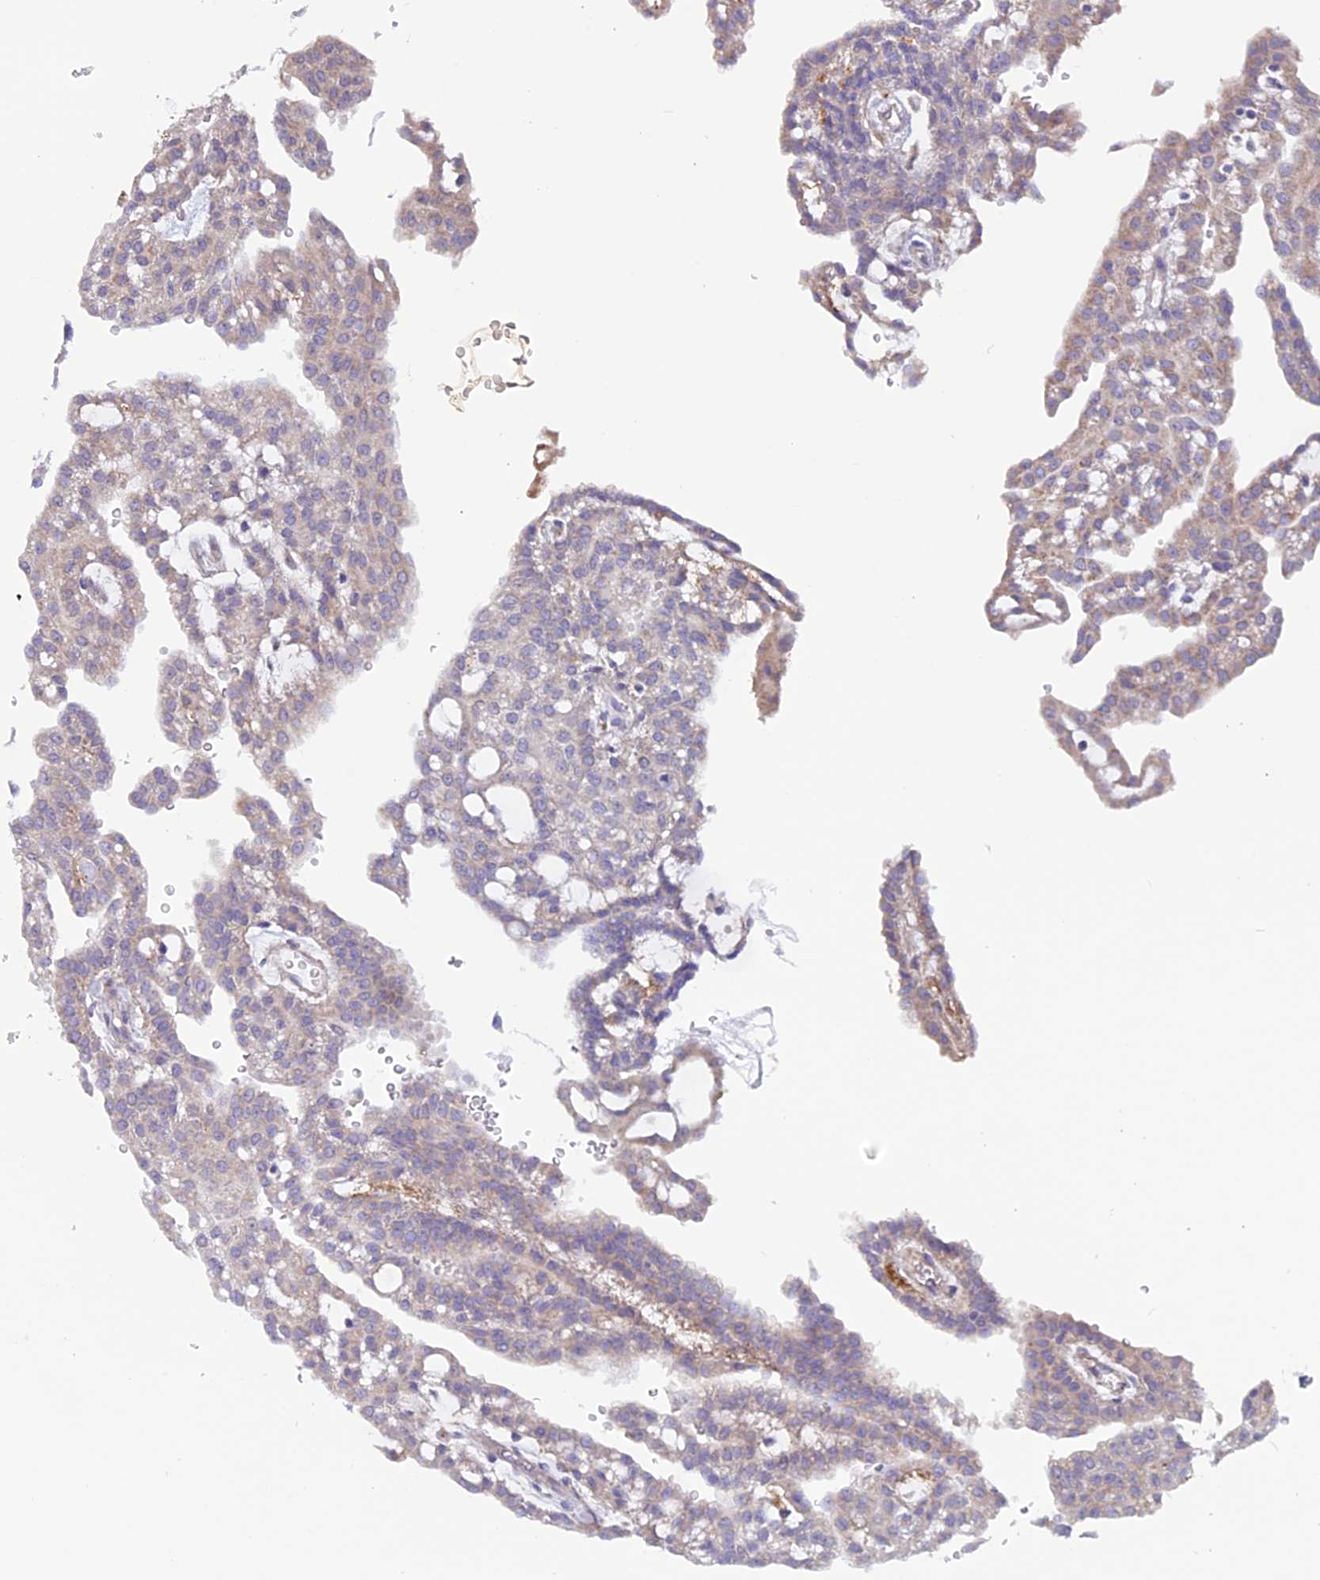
{"staining": {"intensity": "negative", "quantity": "none", "location": "none"}, "tissue": "renal cancer", "cell_type": "Tumor cells", "image_type": "cancer", "snomed": [{"axis": "morphology", "description": "Adenocarcinoma, NOS"}, {"axis": "topography", "description": "Kidney"}], "caption": "Human renal cancer (adenocarcinoma) stained for a protein using immunohistochemistry (IHC) displays no positivity in tumor cells.", "gene": "SPHKAP", "patient": {"sex": "male", "age": 63}}